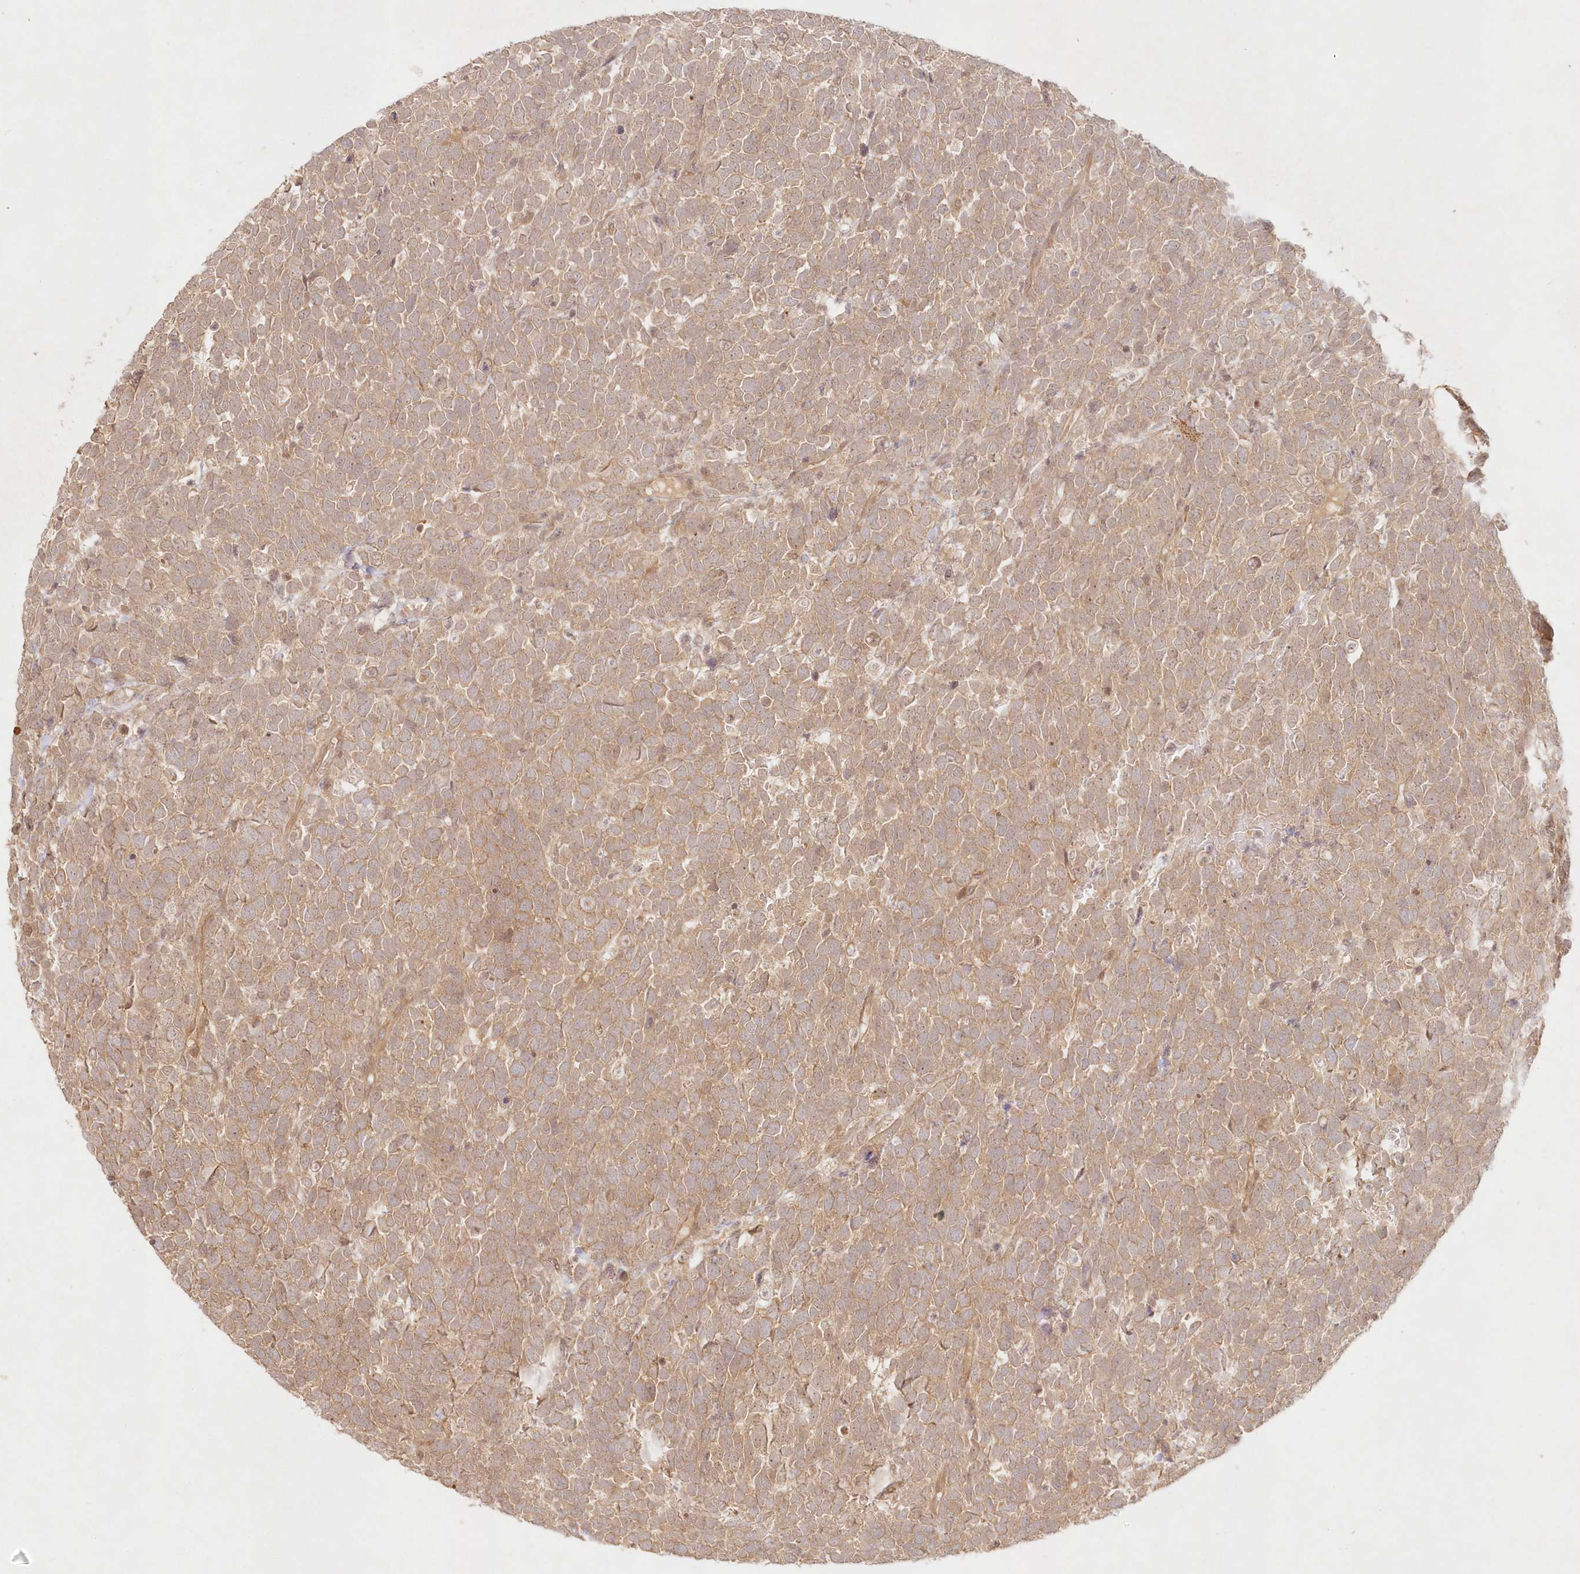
{"staining": {"intensity": "moderate", "quantity": ">75%", "location": "cytoplasmic/membranous"}, "tissue": "urothelial cancer", "cell_type": "Tumor cells", "image_type": "cancer", "snomed": [{"axis": "morphology", "description": "Urothelial carcinoma, High grade"}, {"axis": "topography", "description": "Urinary bladder"}], "caption": "A medium amount of moderate cytoplasmic/membranous expression is present in approximately >75% of tumor cells in urothelial cancer tissue. (DAB (3,3'-diaminobenzidine) IHC, brown staining for protein, blue staining for nuclei).", "gene": "KIAA0232", "patient": {"sex": "female", "age": 82}}